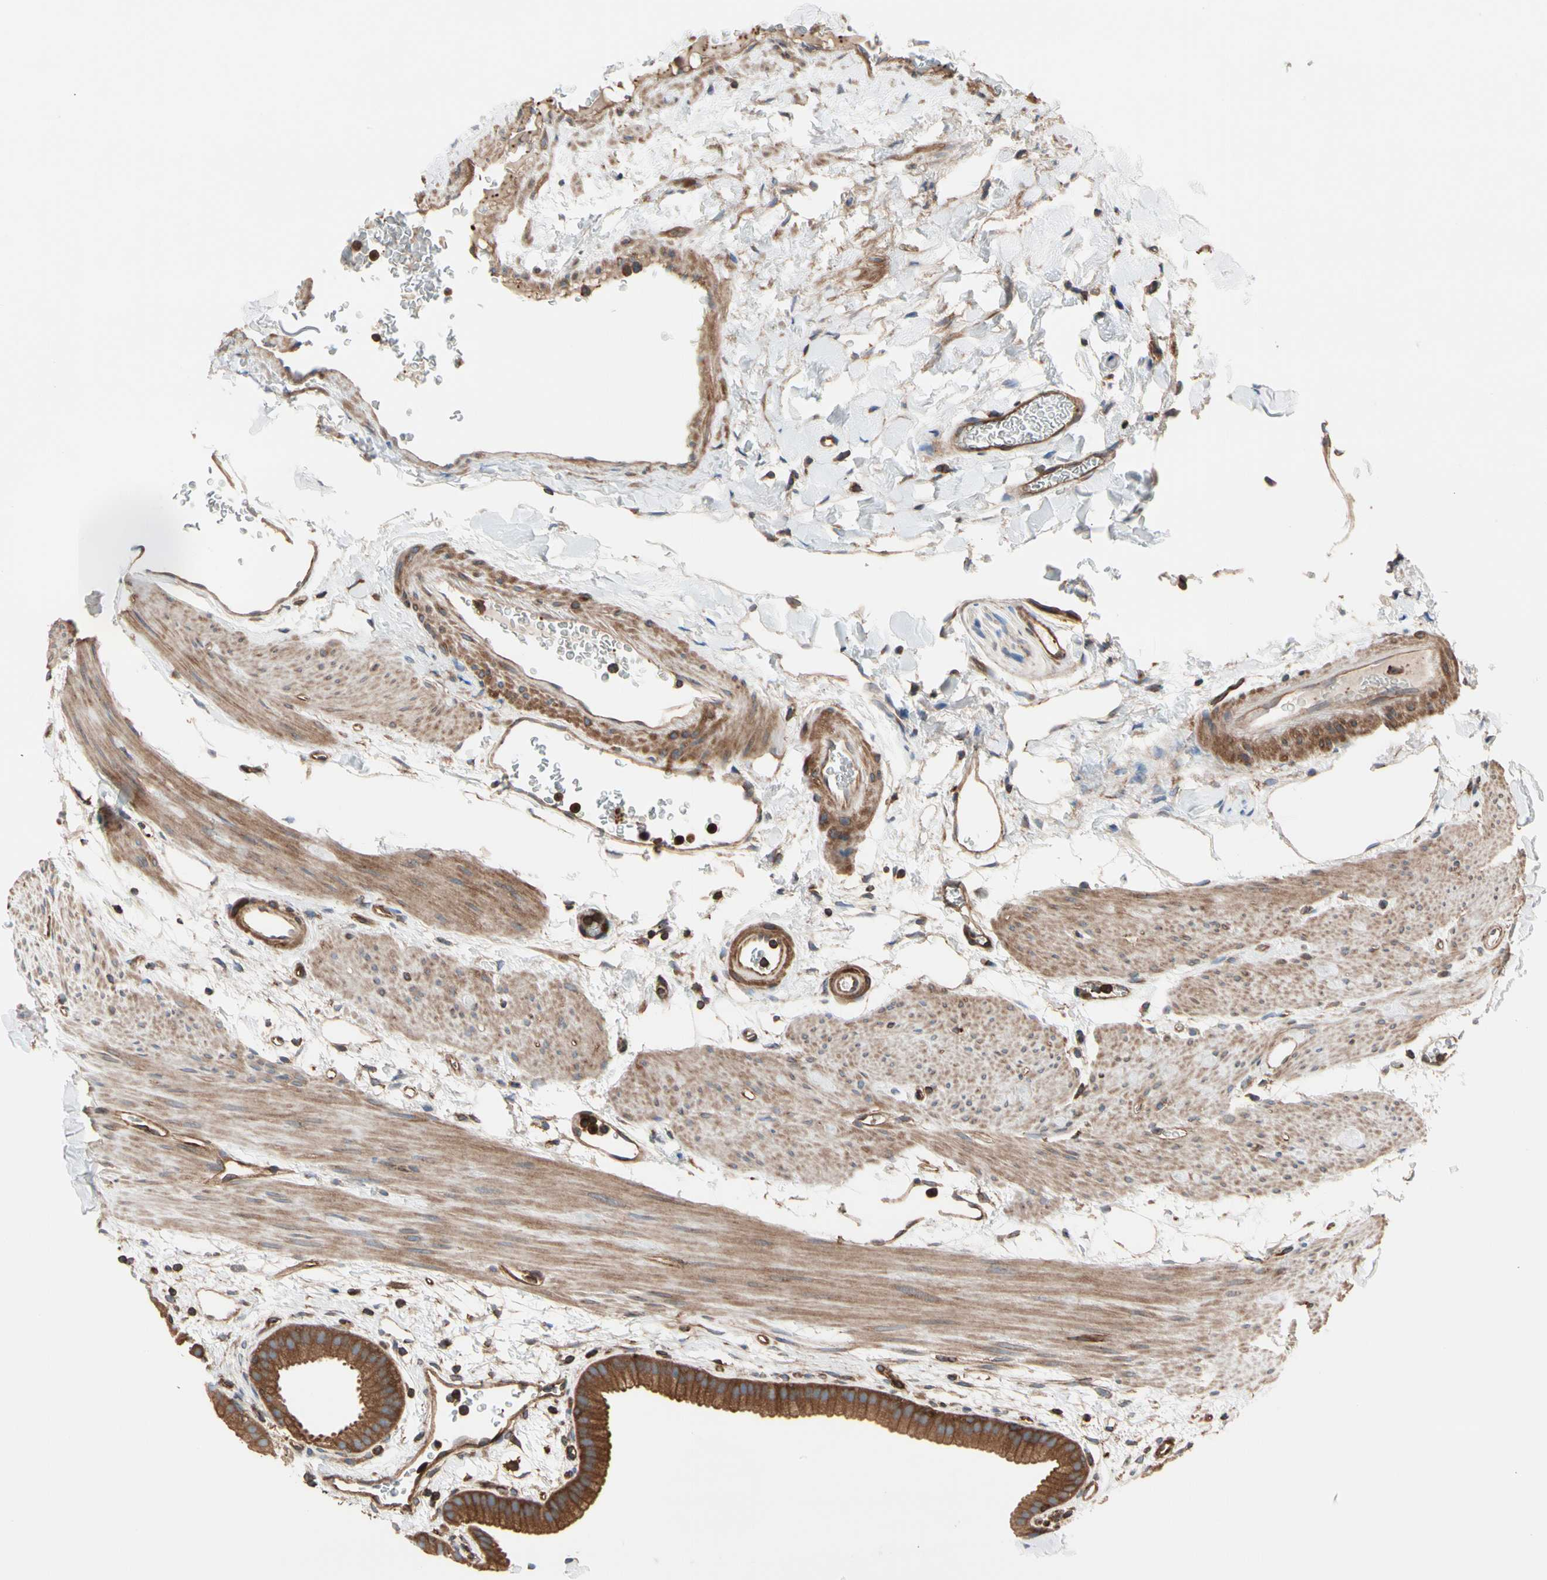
{"staining": {"intensity": "strong", "quantity": ">75%", "location": "cytoplasmic/membranous"}, "tissue": "gallbladder", "cell_type": "Glandular cells", "image_type": "normal", "snomed": [{"axis": "morphology", "description": "Normal tissue, NOS"}, {"axis": "topography", "description": "Gallbladder"}], "caption": "Protein staining displays strong cytoplasmic/membranous positivity in approximately >75% of glandular cells in normal gallbladder.", "gene": "ROCK1", "patient": {"sex": "female", "age": 64}}